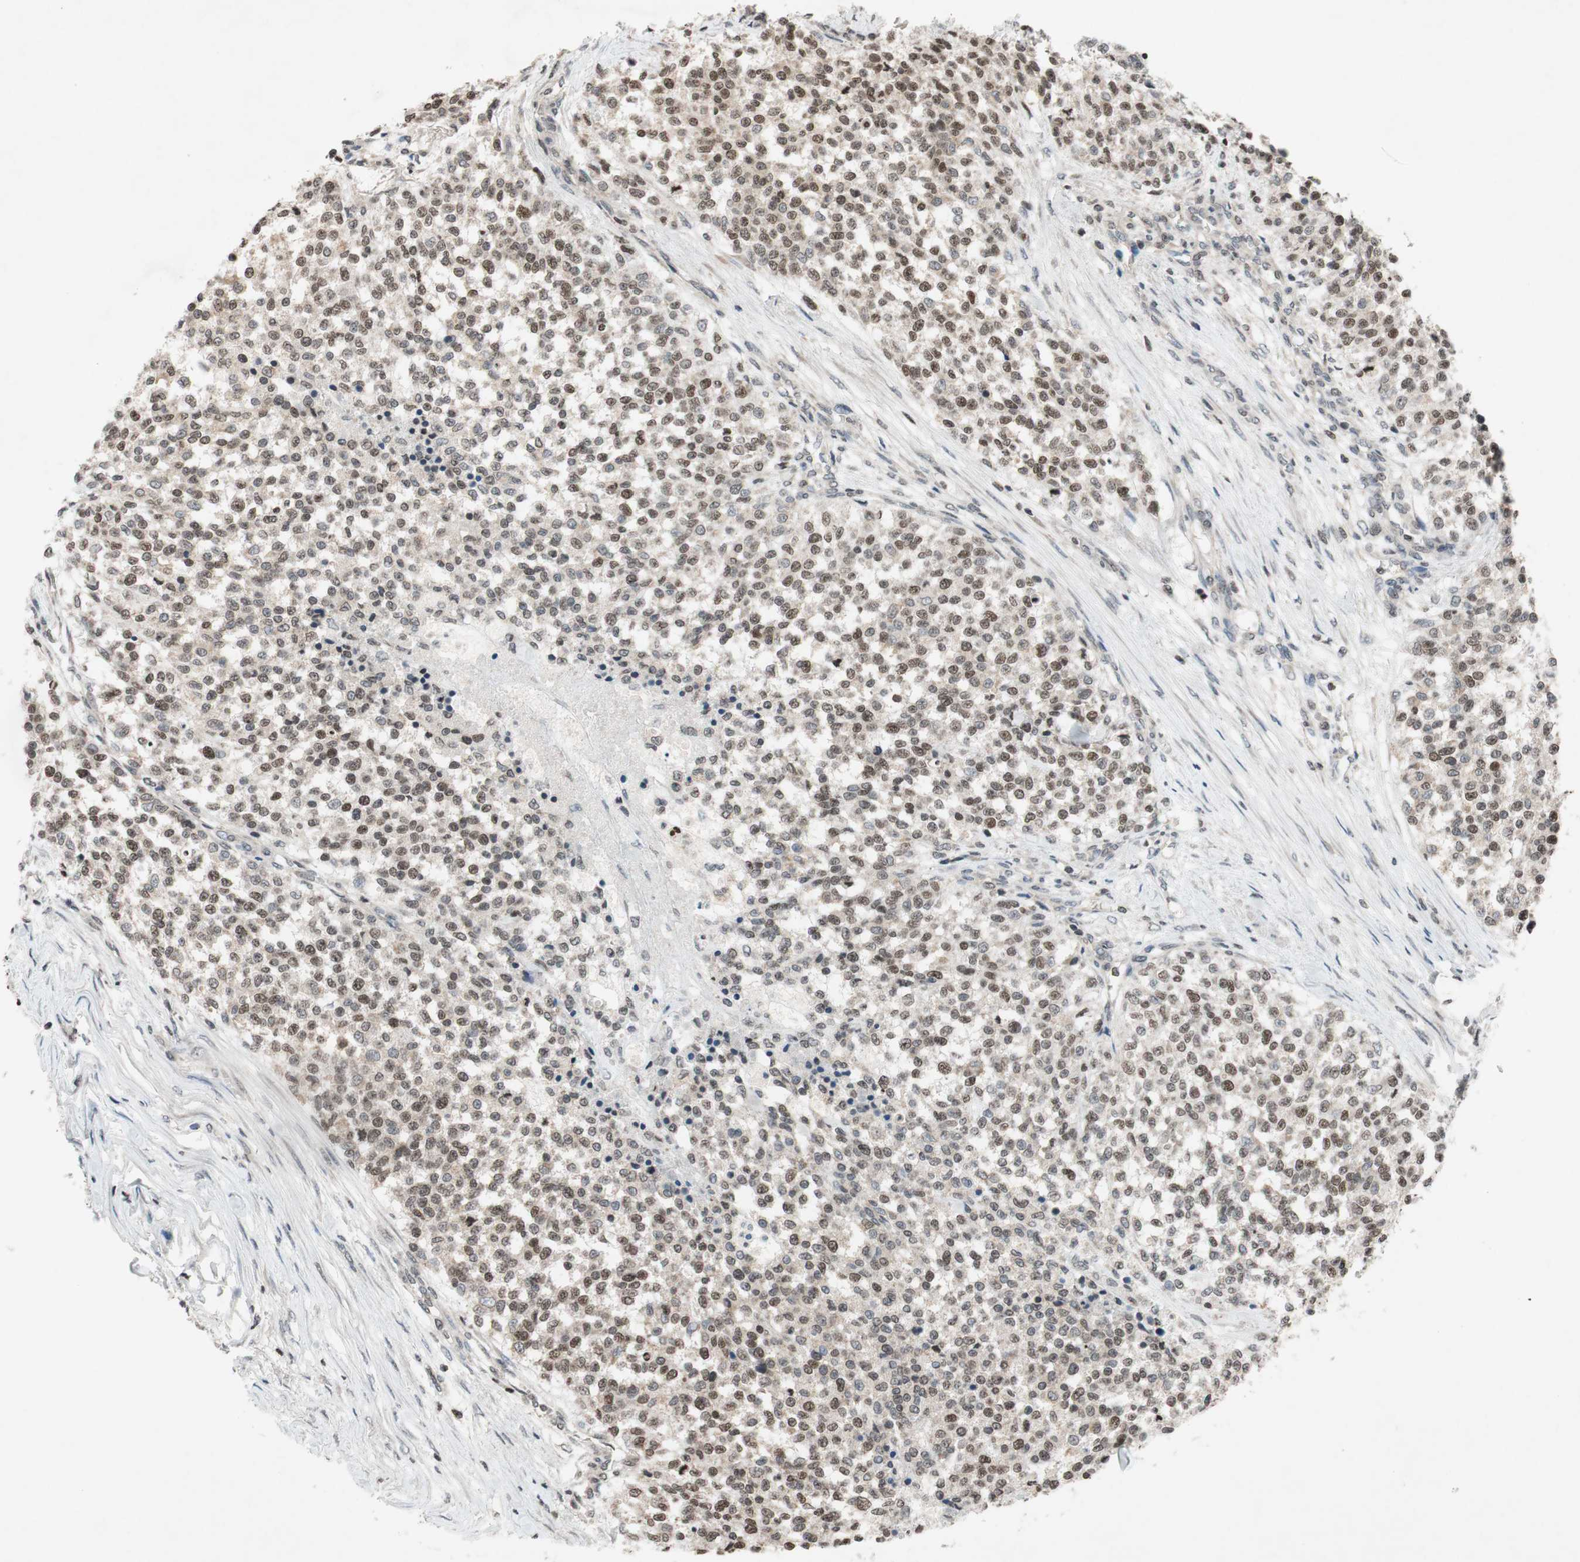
{"staining": {"intensity": "weak", "quantity": "25%-75%", "location": "nuclear"}, "tissue": "testis cancer", "cell_type": "Tumor cells", "image_type": "cancer", "snomed": [{"axis": "morphology", "description": "Seminoma, NOS"}, {"axis": "topography", "description": "Testis"}], "caption": "There is low levels of weak nuclear staining in tumor cells of testis seminoma, as demonstrated by immunohistochemical staining (brown color).", "gene": "MCM6", "patient": {"sex": "male", "age": 59}}